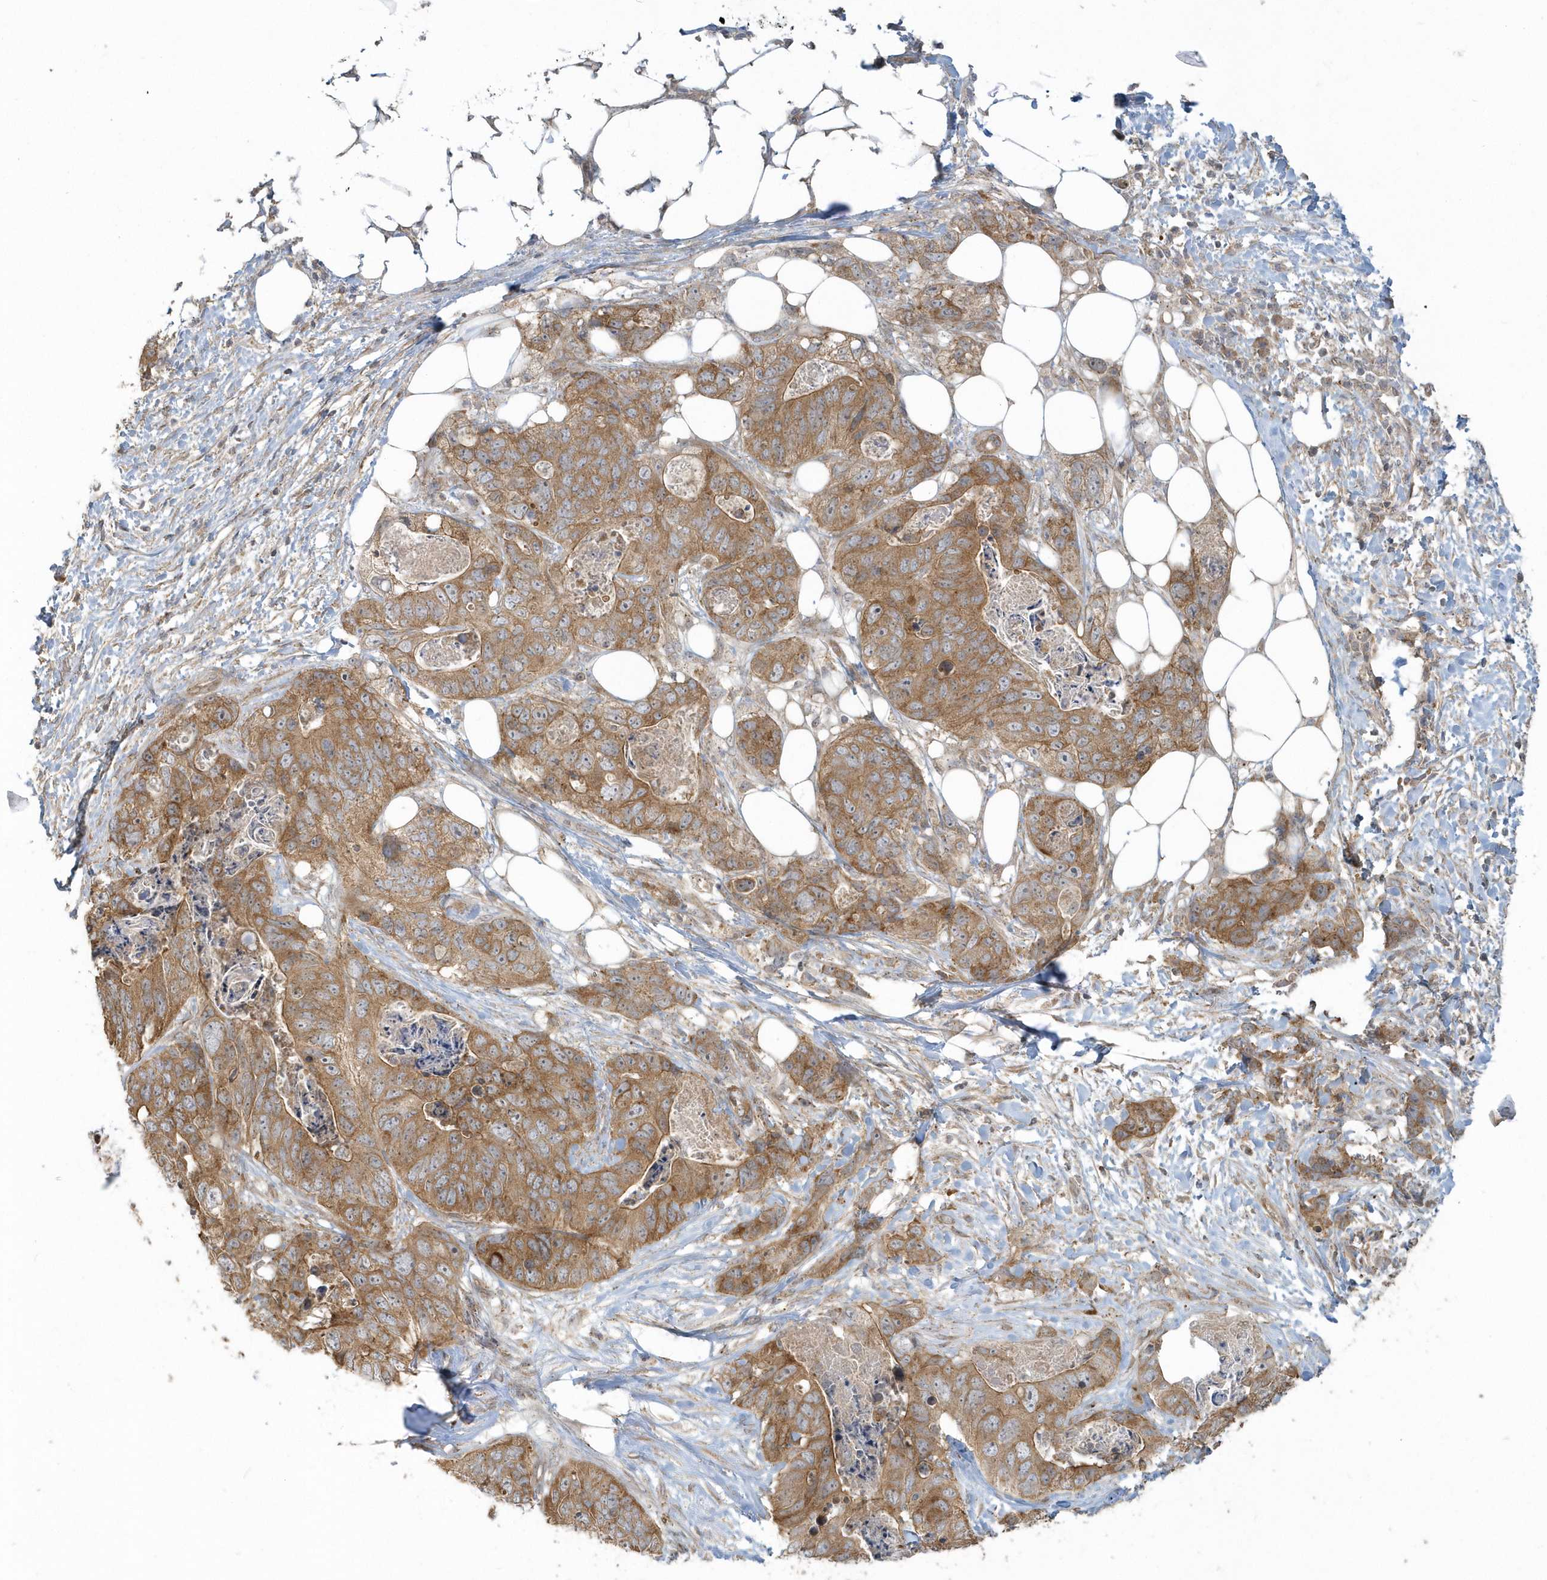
{"staining": {"intensity": "moderate", "quantity": ">75%", "location": "cytoplasmic/membranous"}, "tissue": "stomach cancer", "cell_type": "Tumor cells", "image_type": "cancer", "snomed": [{"axis": "morphology", "description": "Adenocarcinoma, NOS"}, {"axis": "topography", "description": "Stomach"}], "caption": "Human stomach cancer stained for a protein (brown) shows moderate cytoplasmic/membranous positive staining in about >75% of tumor cells.", "gene": "STIM2", "patient": {"sex": "female", "age": 89}}